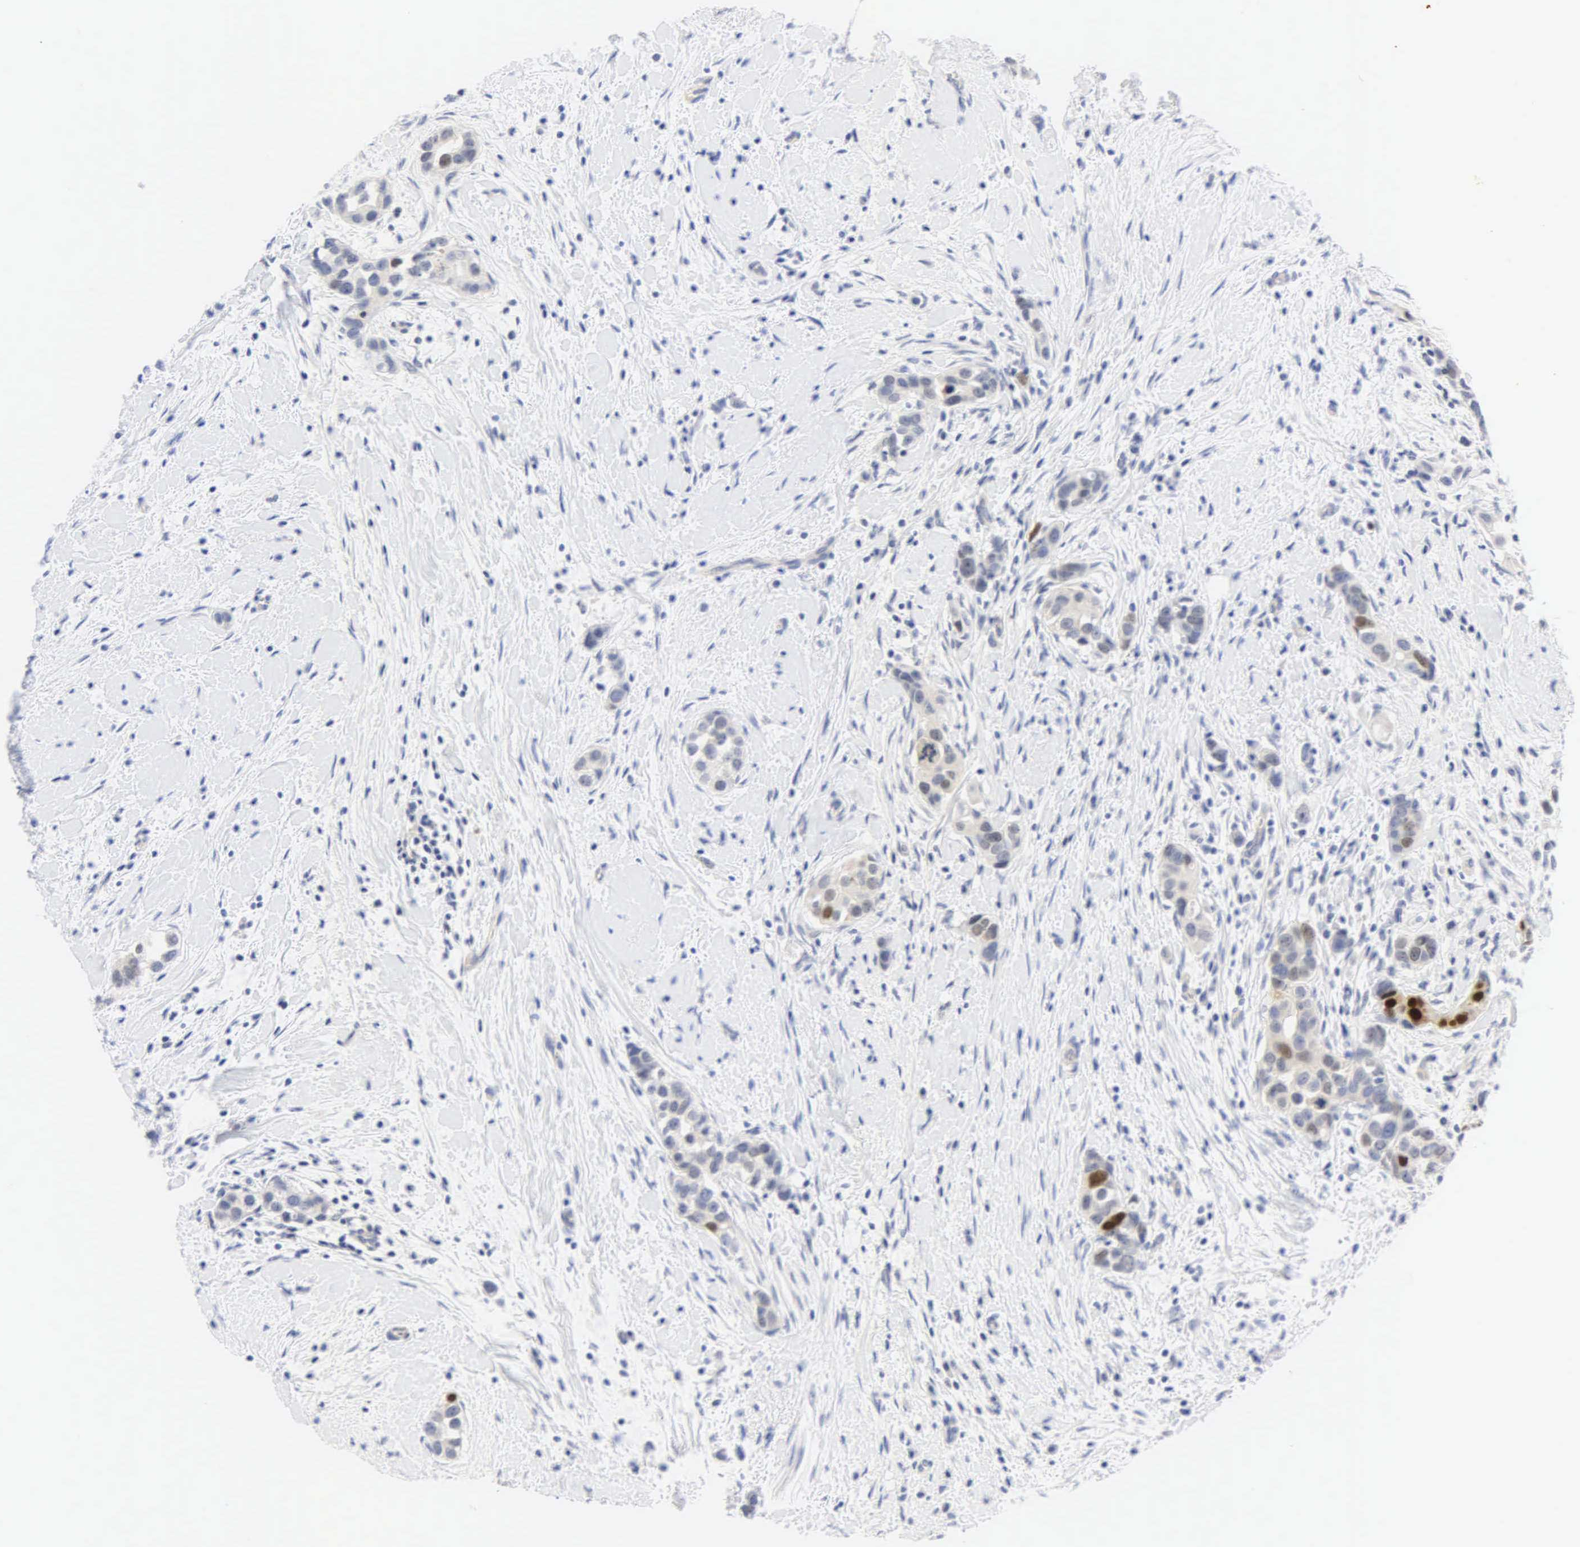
{"staining": {"intensity": "moderate", "quantity": "<25%", "location": "cytoplasmic/membranous,nuclear"}, "tissue": "breast cancer", "cell_type": "Tumor cells", "image_type": "cancer", "snomed": [{"axis": "morphology", "description": "Duct carcinoma"}, {"axis": "topography", "description": "Breast"}], "caption": "Moderate cytoplasmic/membranous and nuclear positivity for a protein is present in approximately <25% of tumor cells of breast cancer using immunohistochemistry (IHC).", "gene": "PGR", "patient": {"sex": "female", "age": 55}}